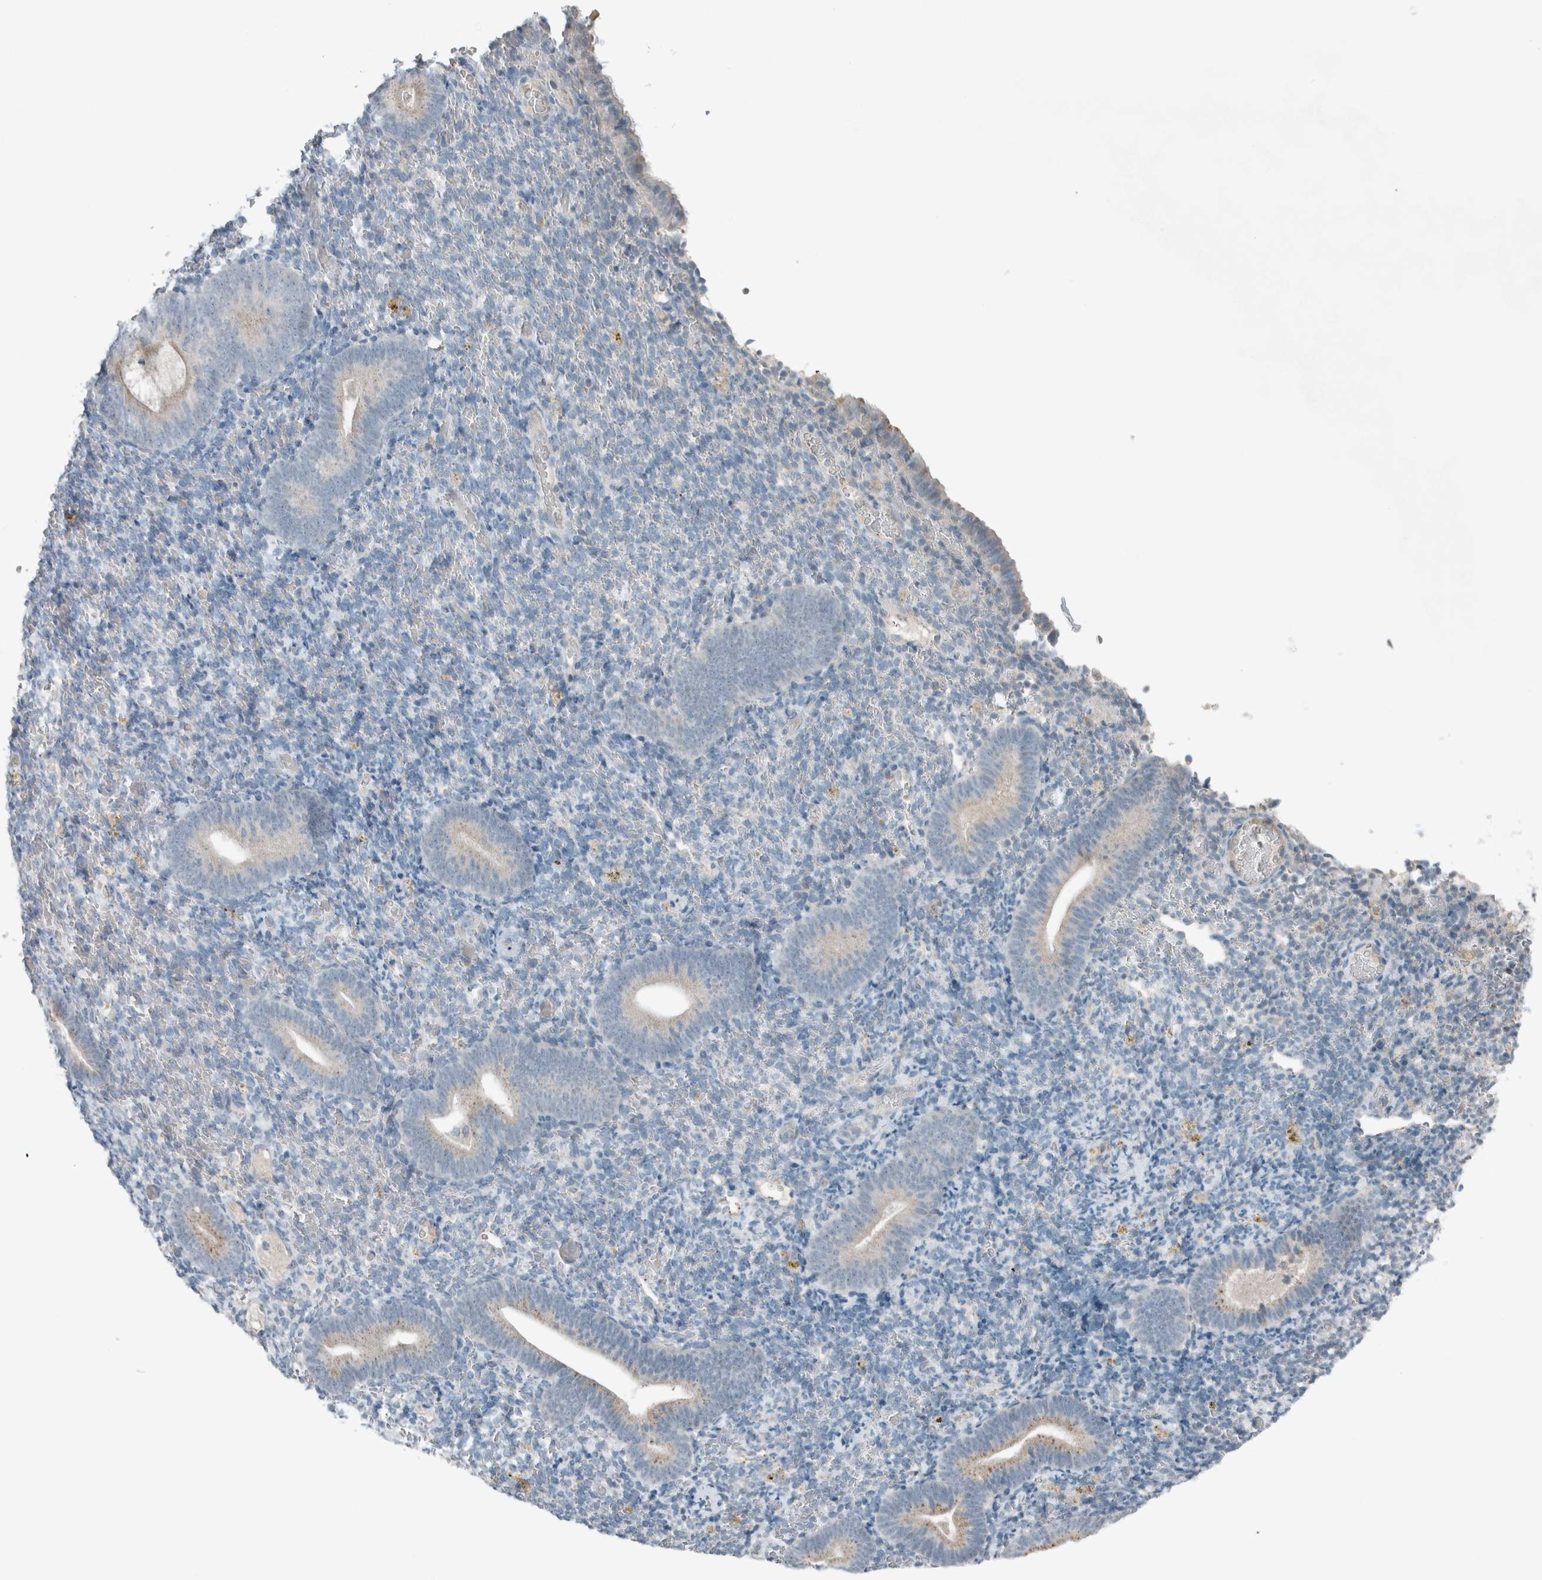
{"staining": {"intensity": "negative", "quantity": "none", "location": "none"}, "tissue": "endometrium", "cell_type": "Cells in endometrial stroma", "image_type": "normal", "snomed": [{"axis": "morphology", "description": "Normal tissue, NOS"}, {"axis": "topography", "description": "Endometrium"}], "caption": "This is a photomicrograph of immunohistochemistry (IHC) staining of normal endometrium, which shows no positivity in cells in endometrial stroma.", "gene": "JADE2", "patient": {"sex": "female", "age": 51}}